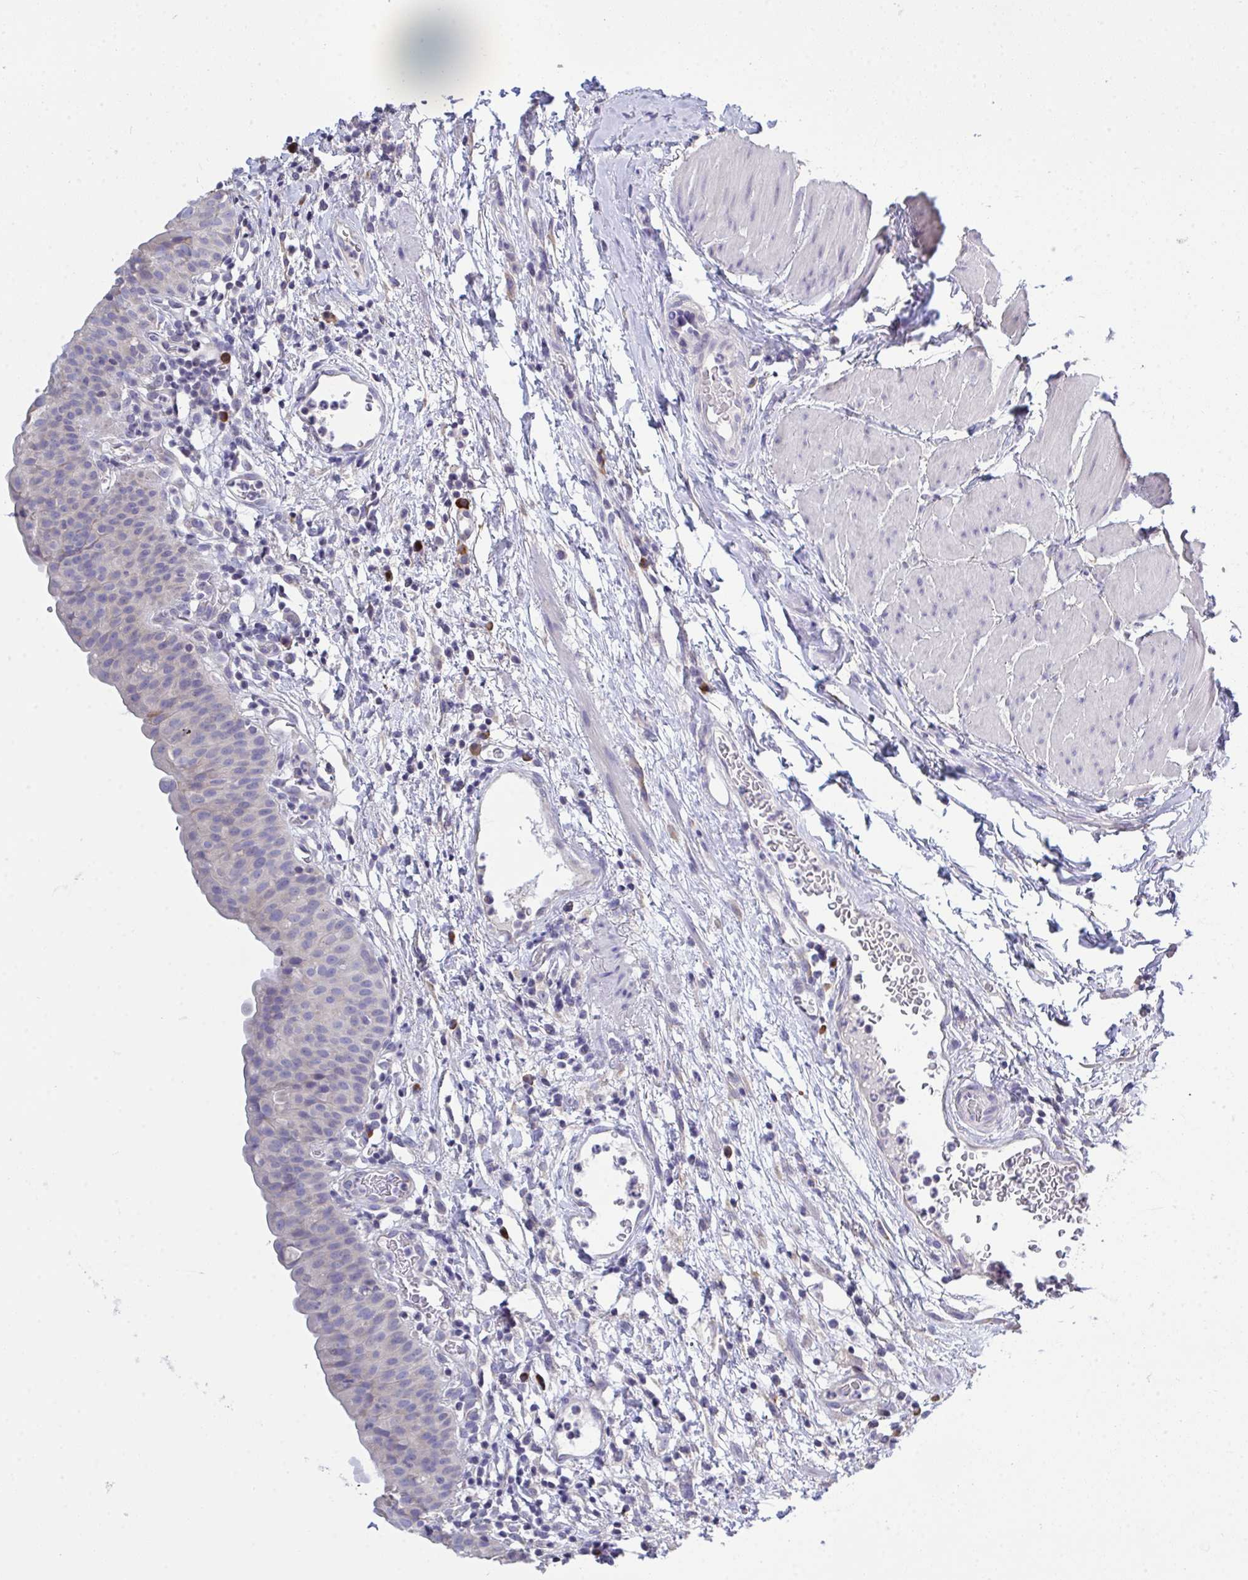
{"staining": {"intensity": "negative", "quantity": "none", "location": "none"}, "tissue": "urinary bladder", "cell_type": "Urothelial cells", "image_type": "normal", "snomed": [{"axis": "morphology", "description": "Normal tissue, NOS"}, {"axis": "morphology", "description": "Inflammation, NOS"}, {"axis": "topography", "description": "Urinary bladder"}], "caption": "IHC of normal urinary bladder demonstrates no positivity in urothelial cells.", "gene": "LRRC58", "patient": {"sex": "male", "age": 57}}